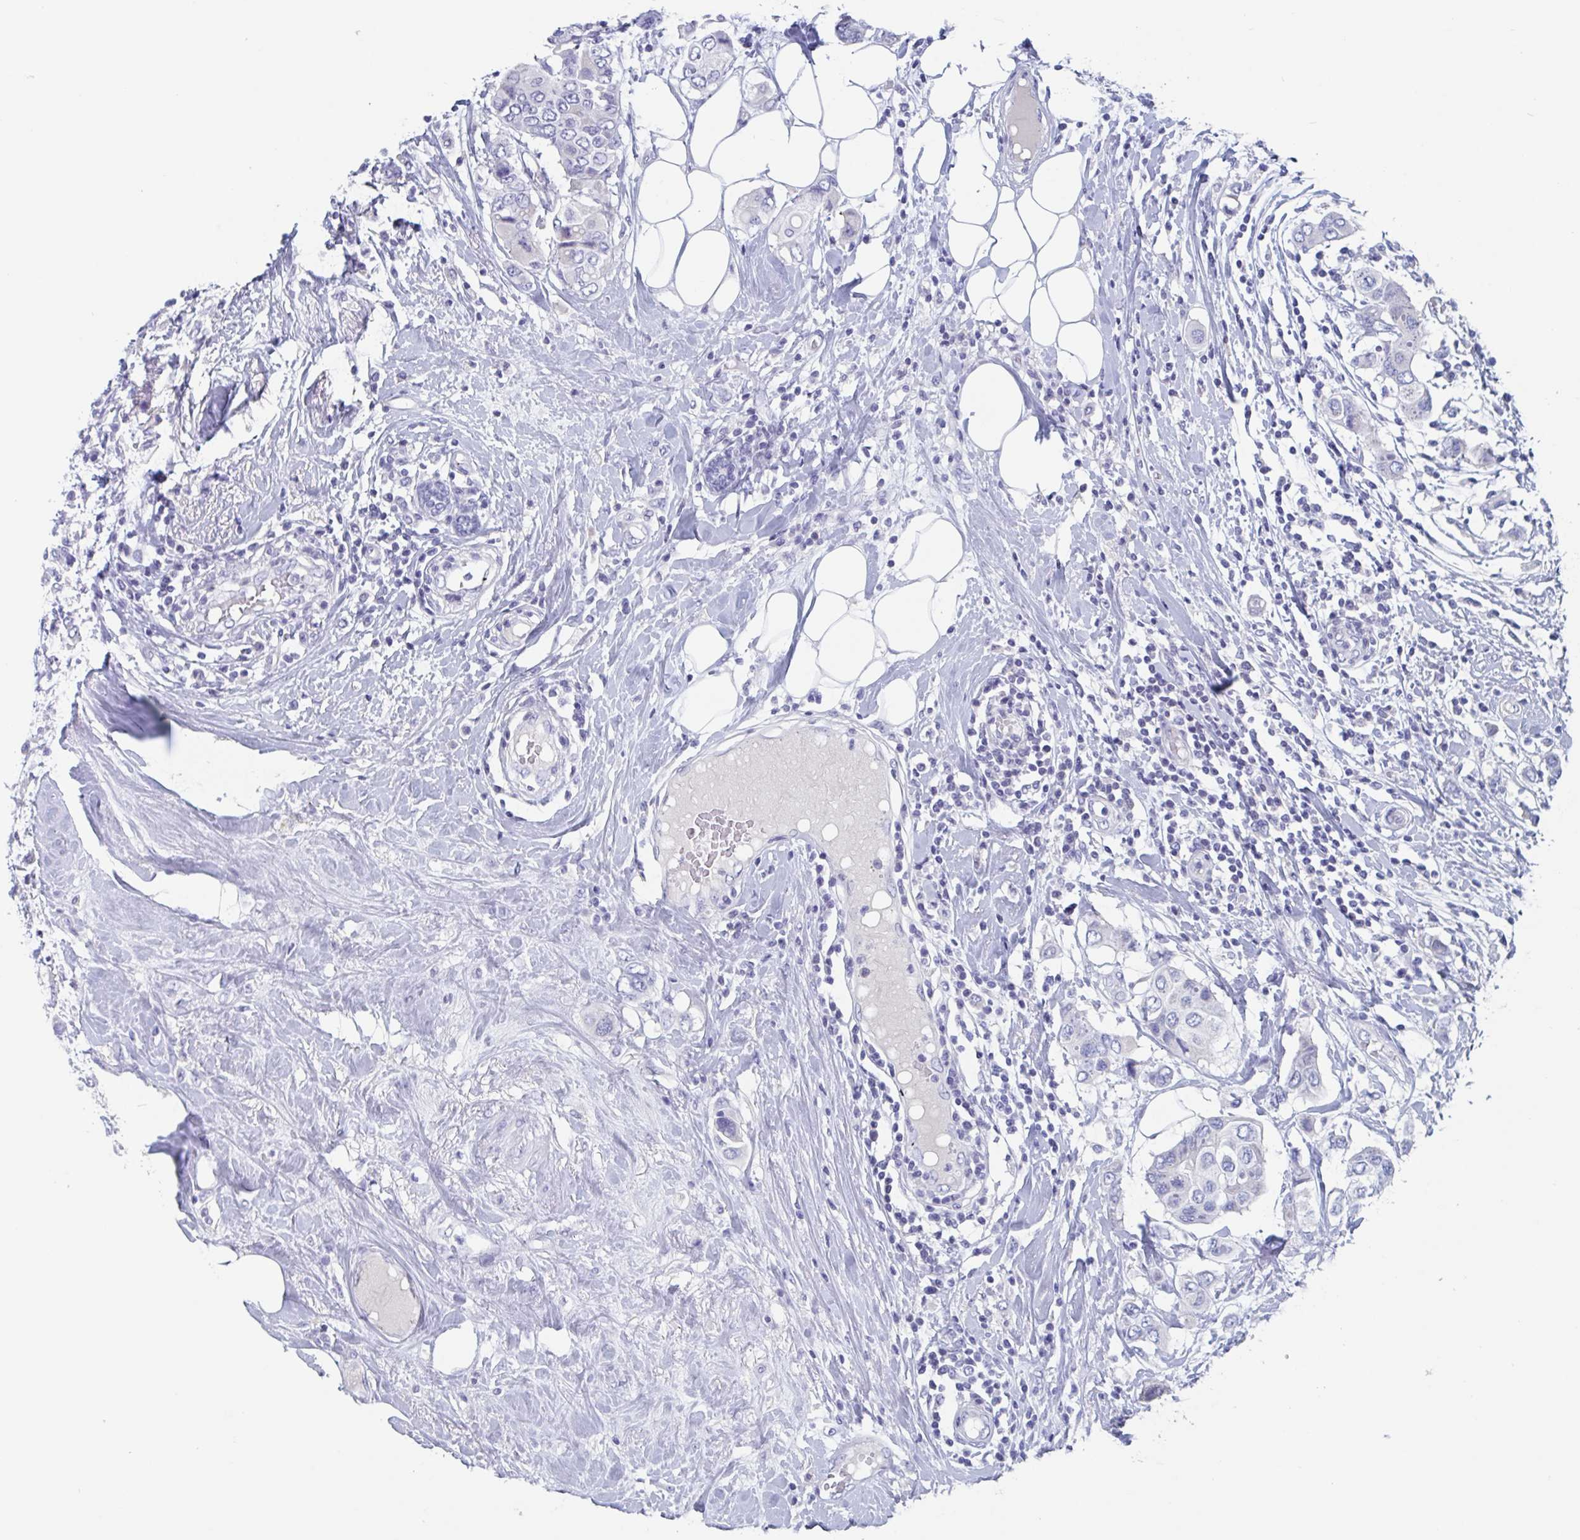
{"staining": {"intensity": "negative", "quantity": "none", "location": "none"}, "tissue": "breast cancer", "cell_type": "Tumor cells", "image_type": "cancer", "snomed": [{"axis": "morphology", "description": "Lobular carcinoma"}, {"axis": "topography", "description": "Breast"}], "caption": "A high-resolution micrograph shows IHC staining of breast cancer (lobular carcinoma), which demonstrates no significant positivity in tumor cells. The staining was performed using DAB (3,3'-diaminobenzidine) to visualize the protein expression in brown, while the nuclei were stained in blue with hematoxylin (Magnification: 20x).", "gene": "DPEP3", "patient": {"sex": "female", "age": 51}}